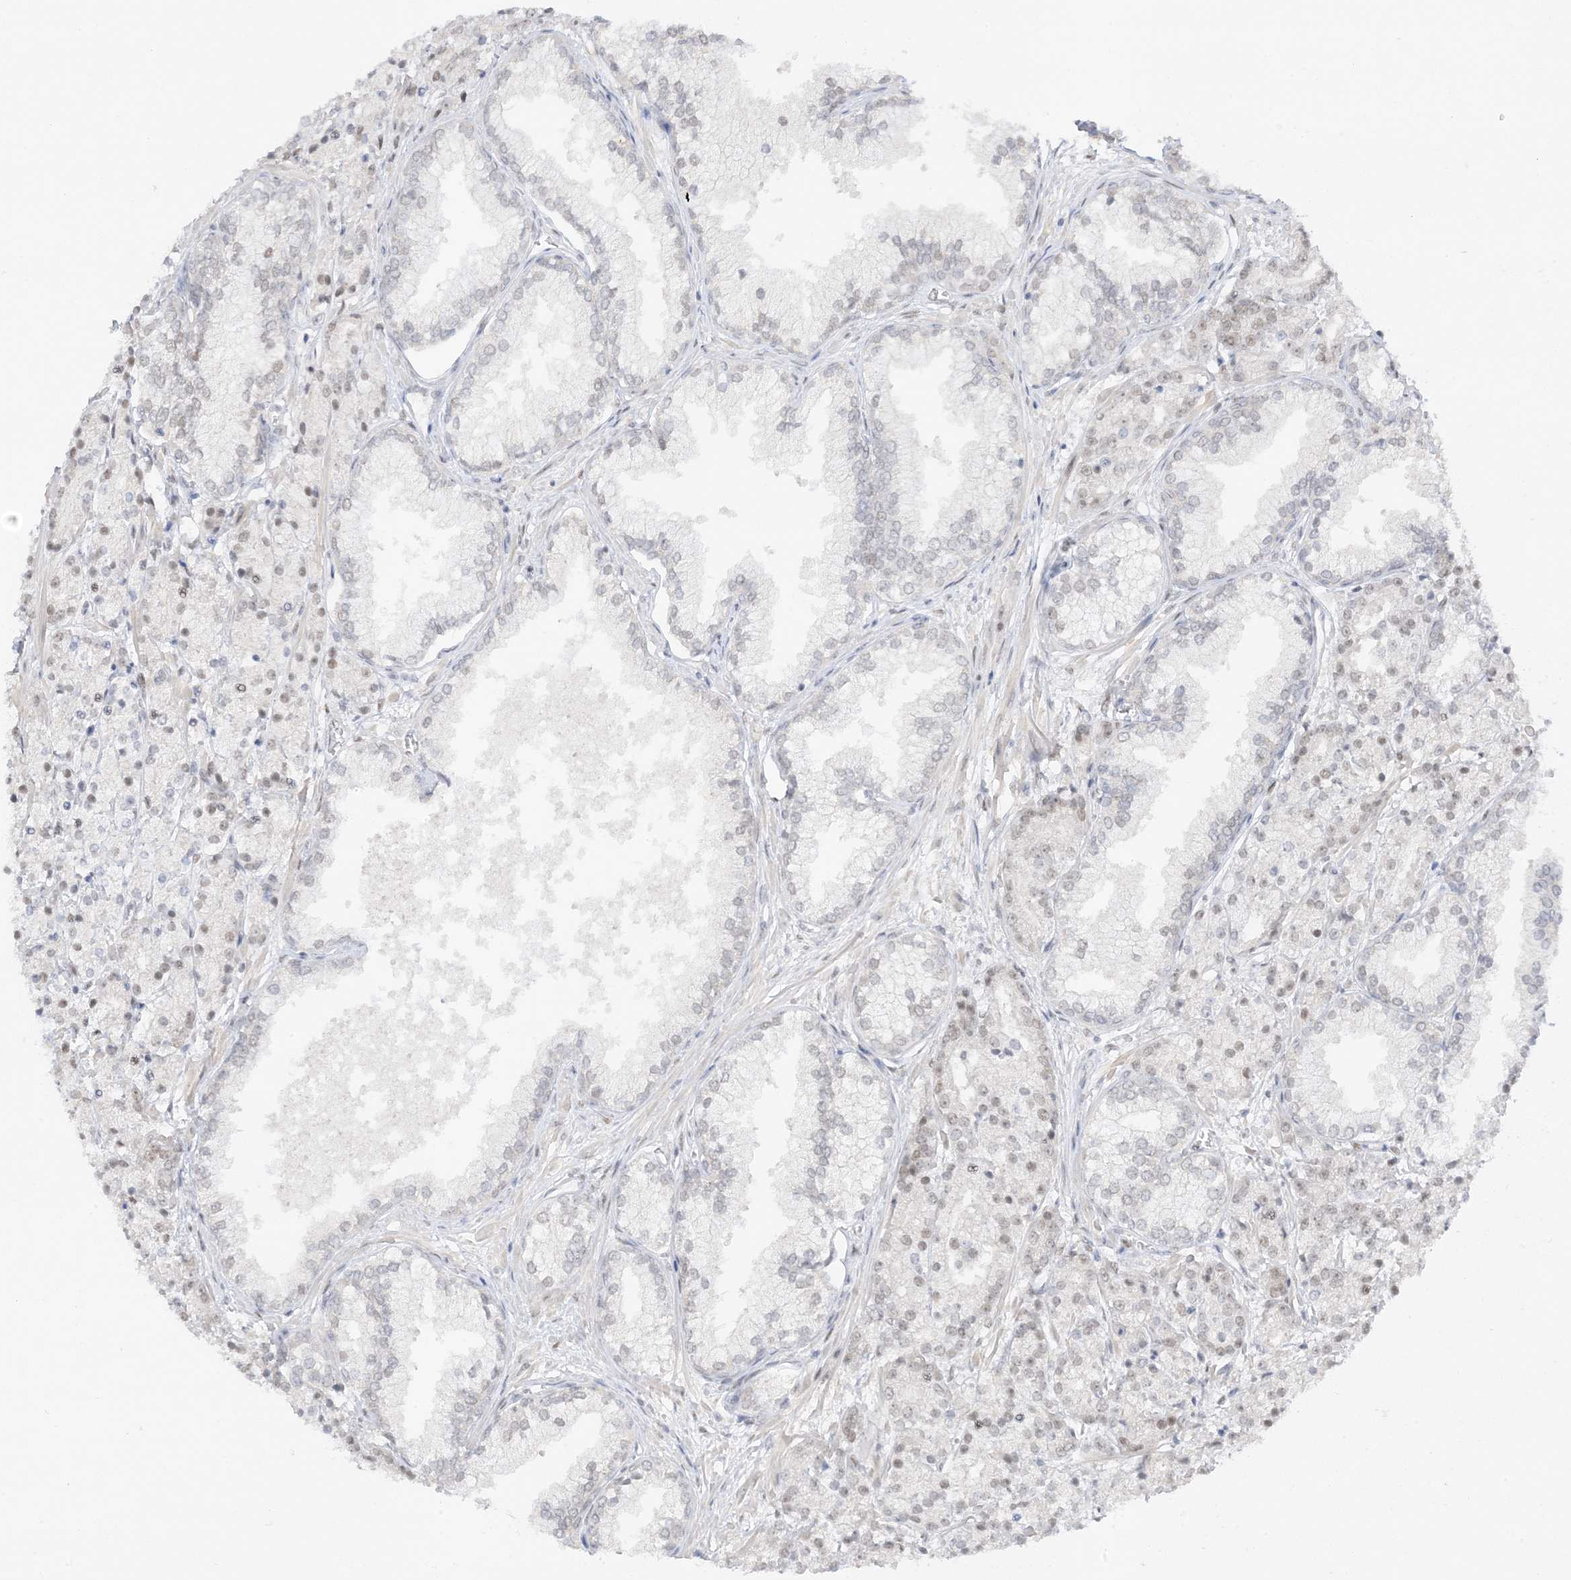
{"staining": {"intensity": "negative", "quantity": "none", "location": "none"}, "tissue": "prostate cancer", "cell_type": "Tumor cells", "image_type": "cancer", "snomed": [{"axis": "morphology", "description": "Adenocarcinoma, High grade"}, {"axis": "topography", "description": "Prostate"}], "caption": "This is an immunohistochemistry (IHC) photomicrograph of prostate cancer. There is no expression in tumor cells.", "gene": "MSL3", "patient": {"sex": "male", "age": 69}}